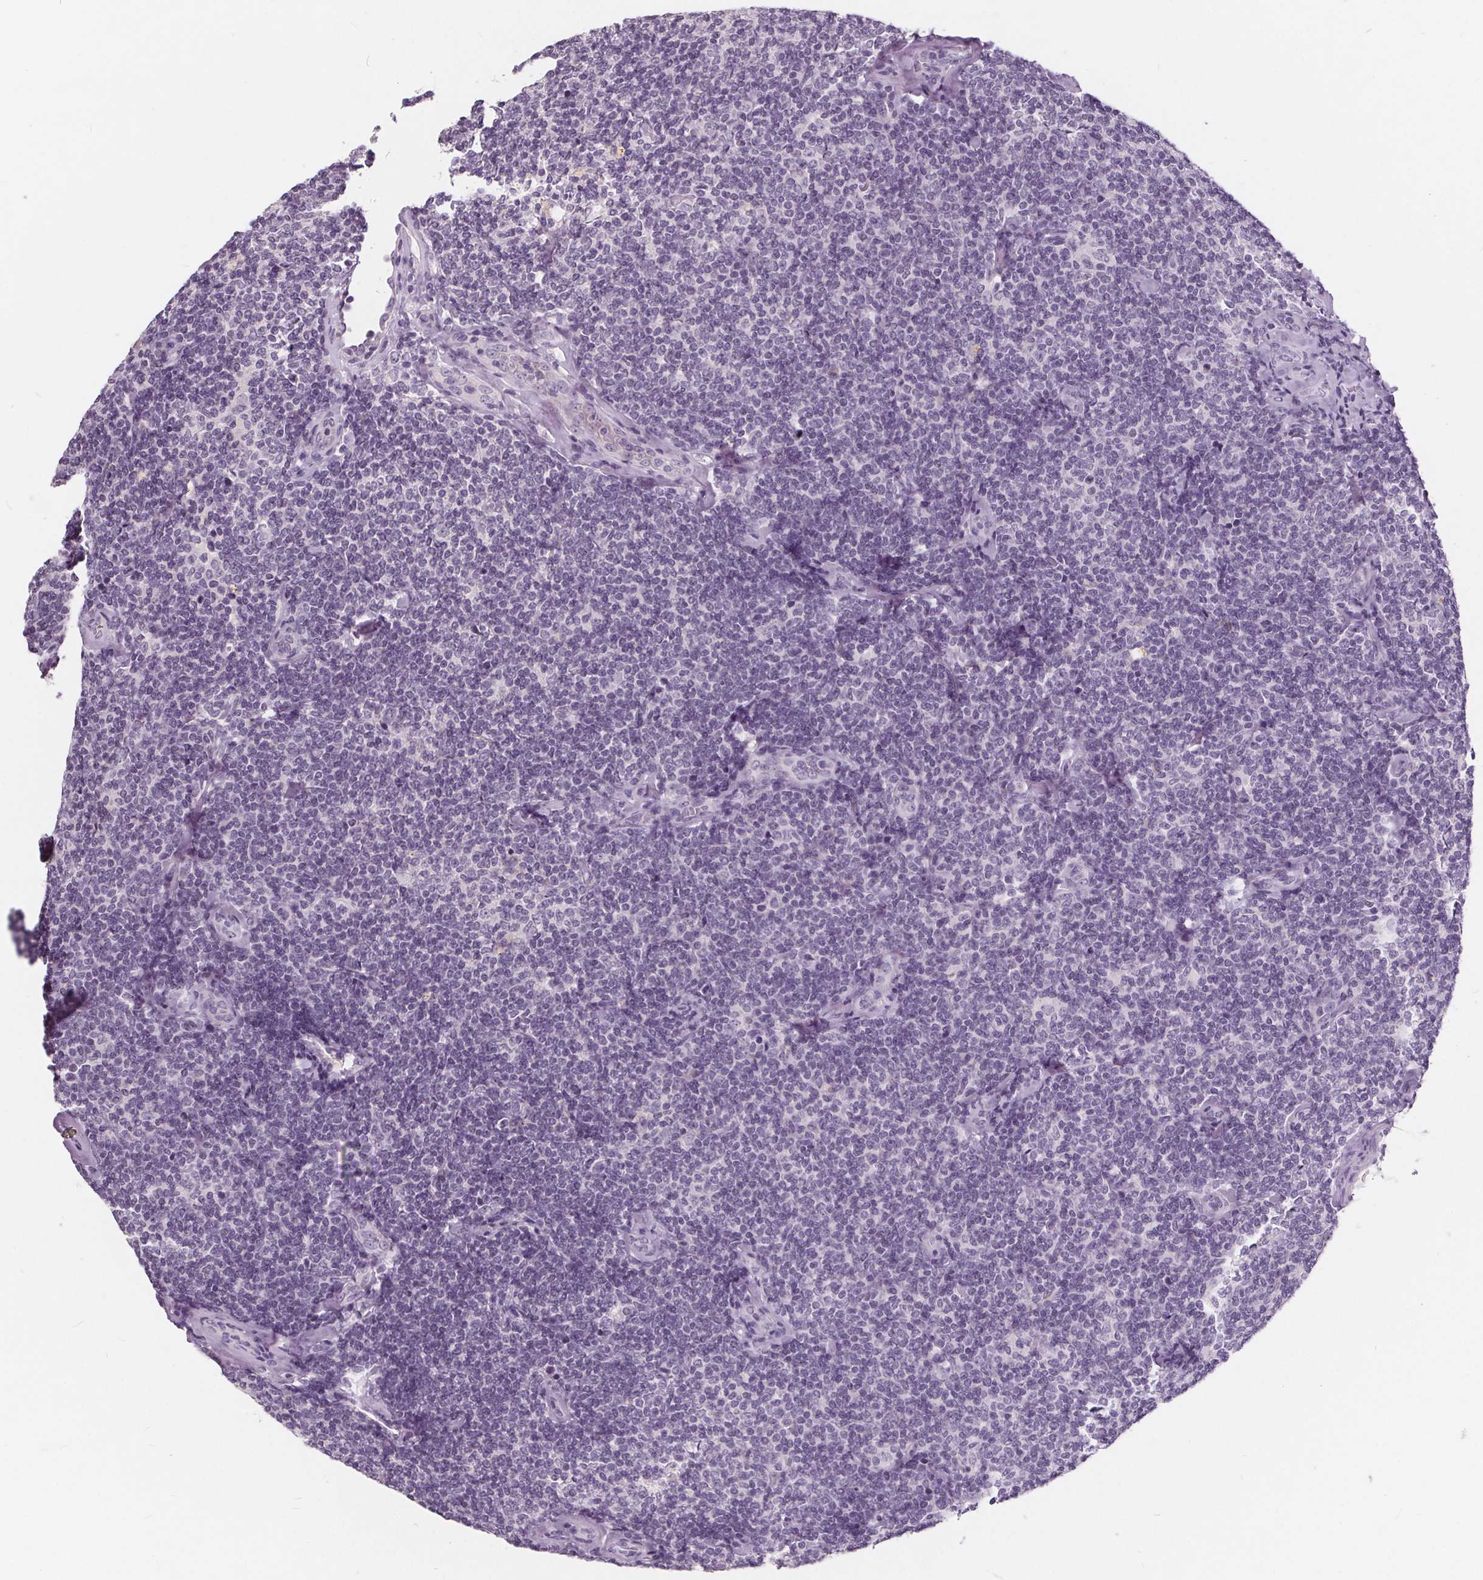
{"staining": {"intensity": "negative", "quantity": "none", "location": "none"}, "tissue": "lymphoma", "cell_type": "Tumor cells", "image_type": "cancer", "snomed": [{"axis": "morphology", "description": "Malignant lymphoma, non-Hodgkin's type, Low grade"}, {"axis": "topography", "description": "Lymph node"}], "caption": "A photomicrograph of human low-grade malignant lymphoma, non-Hodgkin's type is negative for staining in tumor cells.", "gene": "PLA2G2E", "patient": {"sex": "female", "age": 56}}